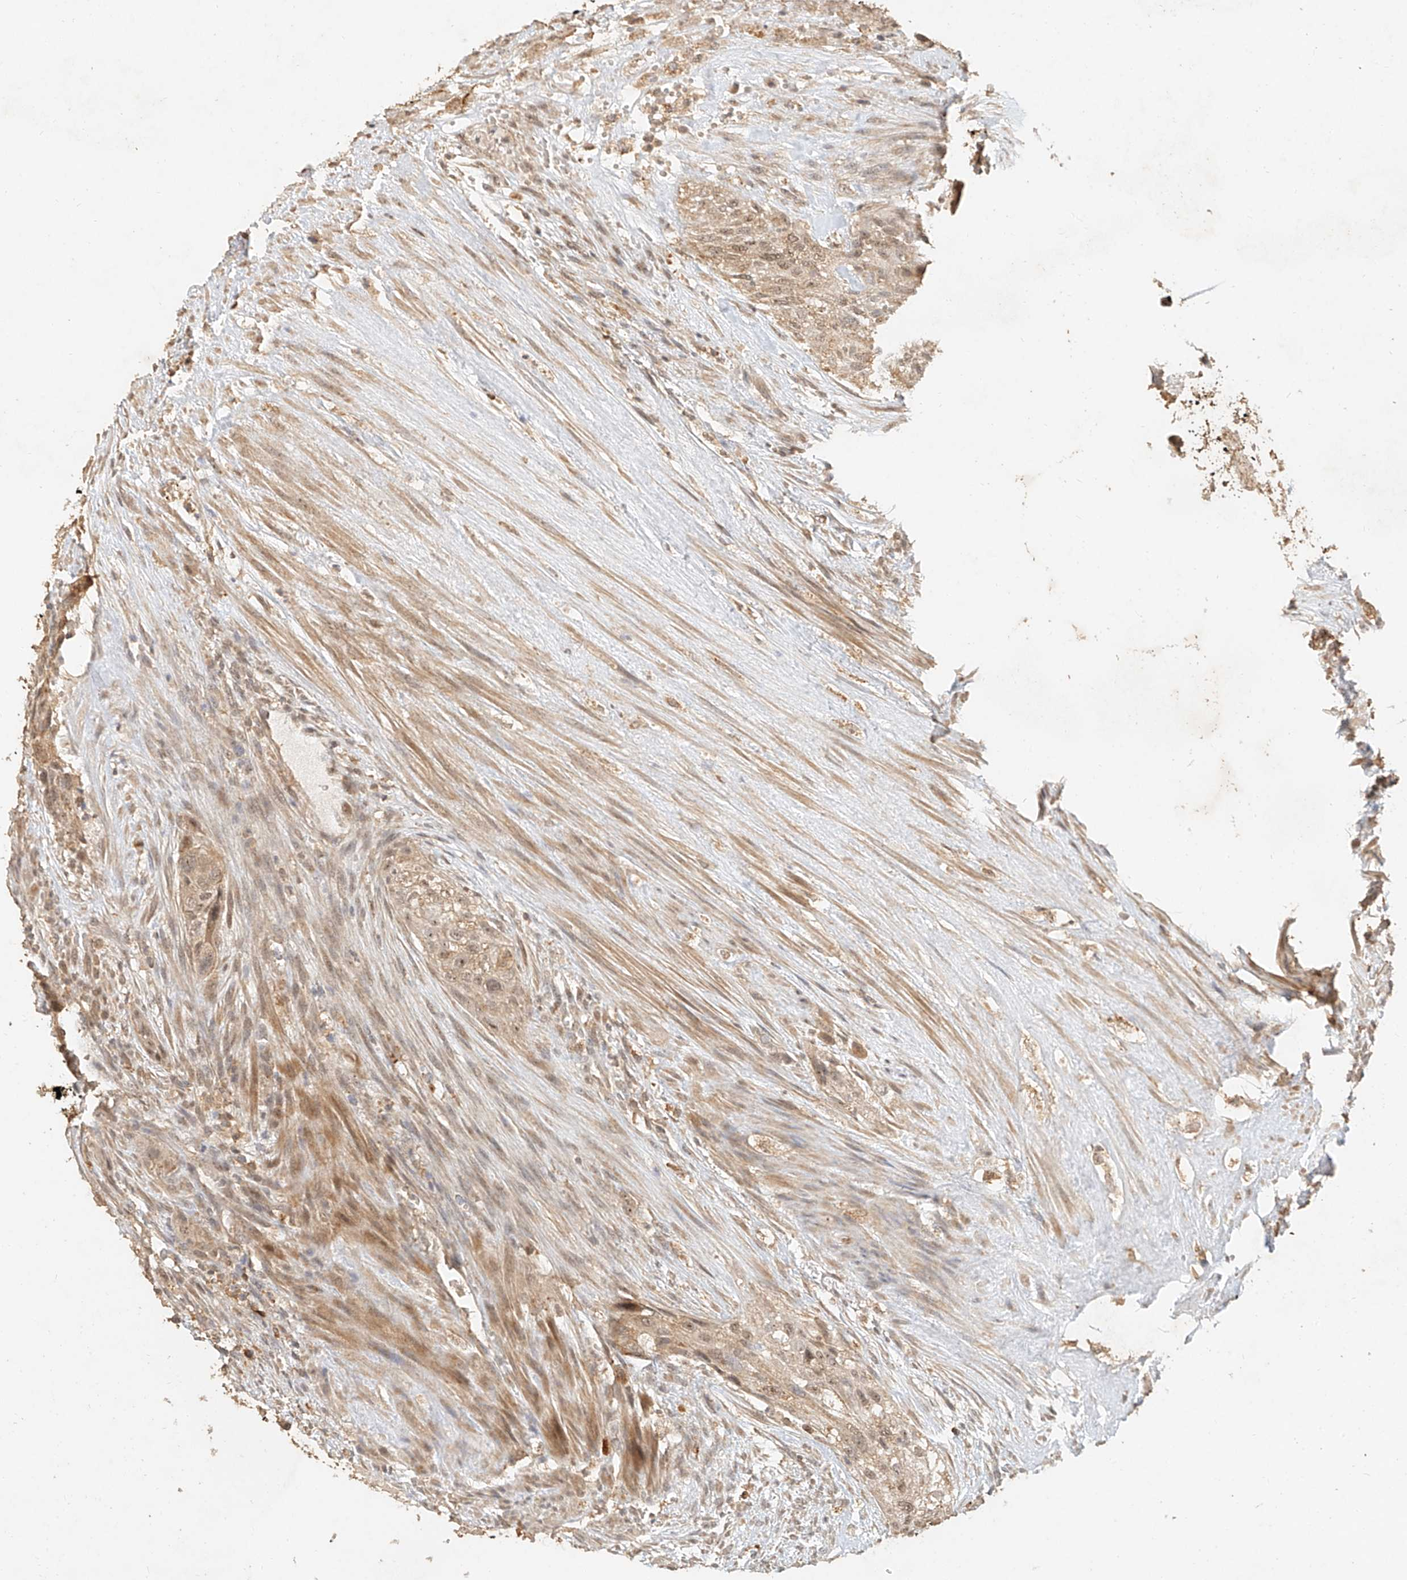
{"staining": {"intensity": "weak", "quantity": ">75%", "location": "cytoplasmic/membranous,nuclear"}, "tissue": "urothelial cancer", "cell_type": "Tumor cells", "image_type": "cancer", "snomed": [{"axis": "morphology", "description": "Urothelial carcinoma, High grade"}, {"axis": "topography", "description": "Urinary bladder"}], "caption": "High-grade urothelial carcinoma stained with a protein marker demonstrates weak staining in tumor cells.", "gene": "CXorf58", "patient": {"sex": "male", "age": 35}}